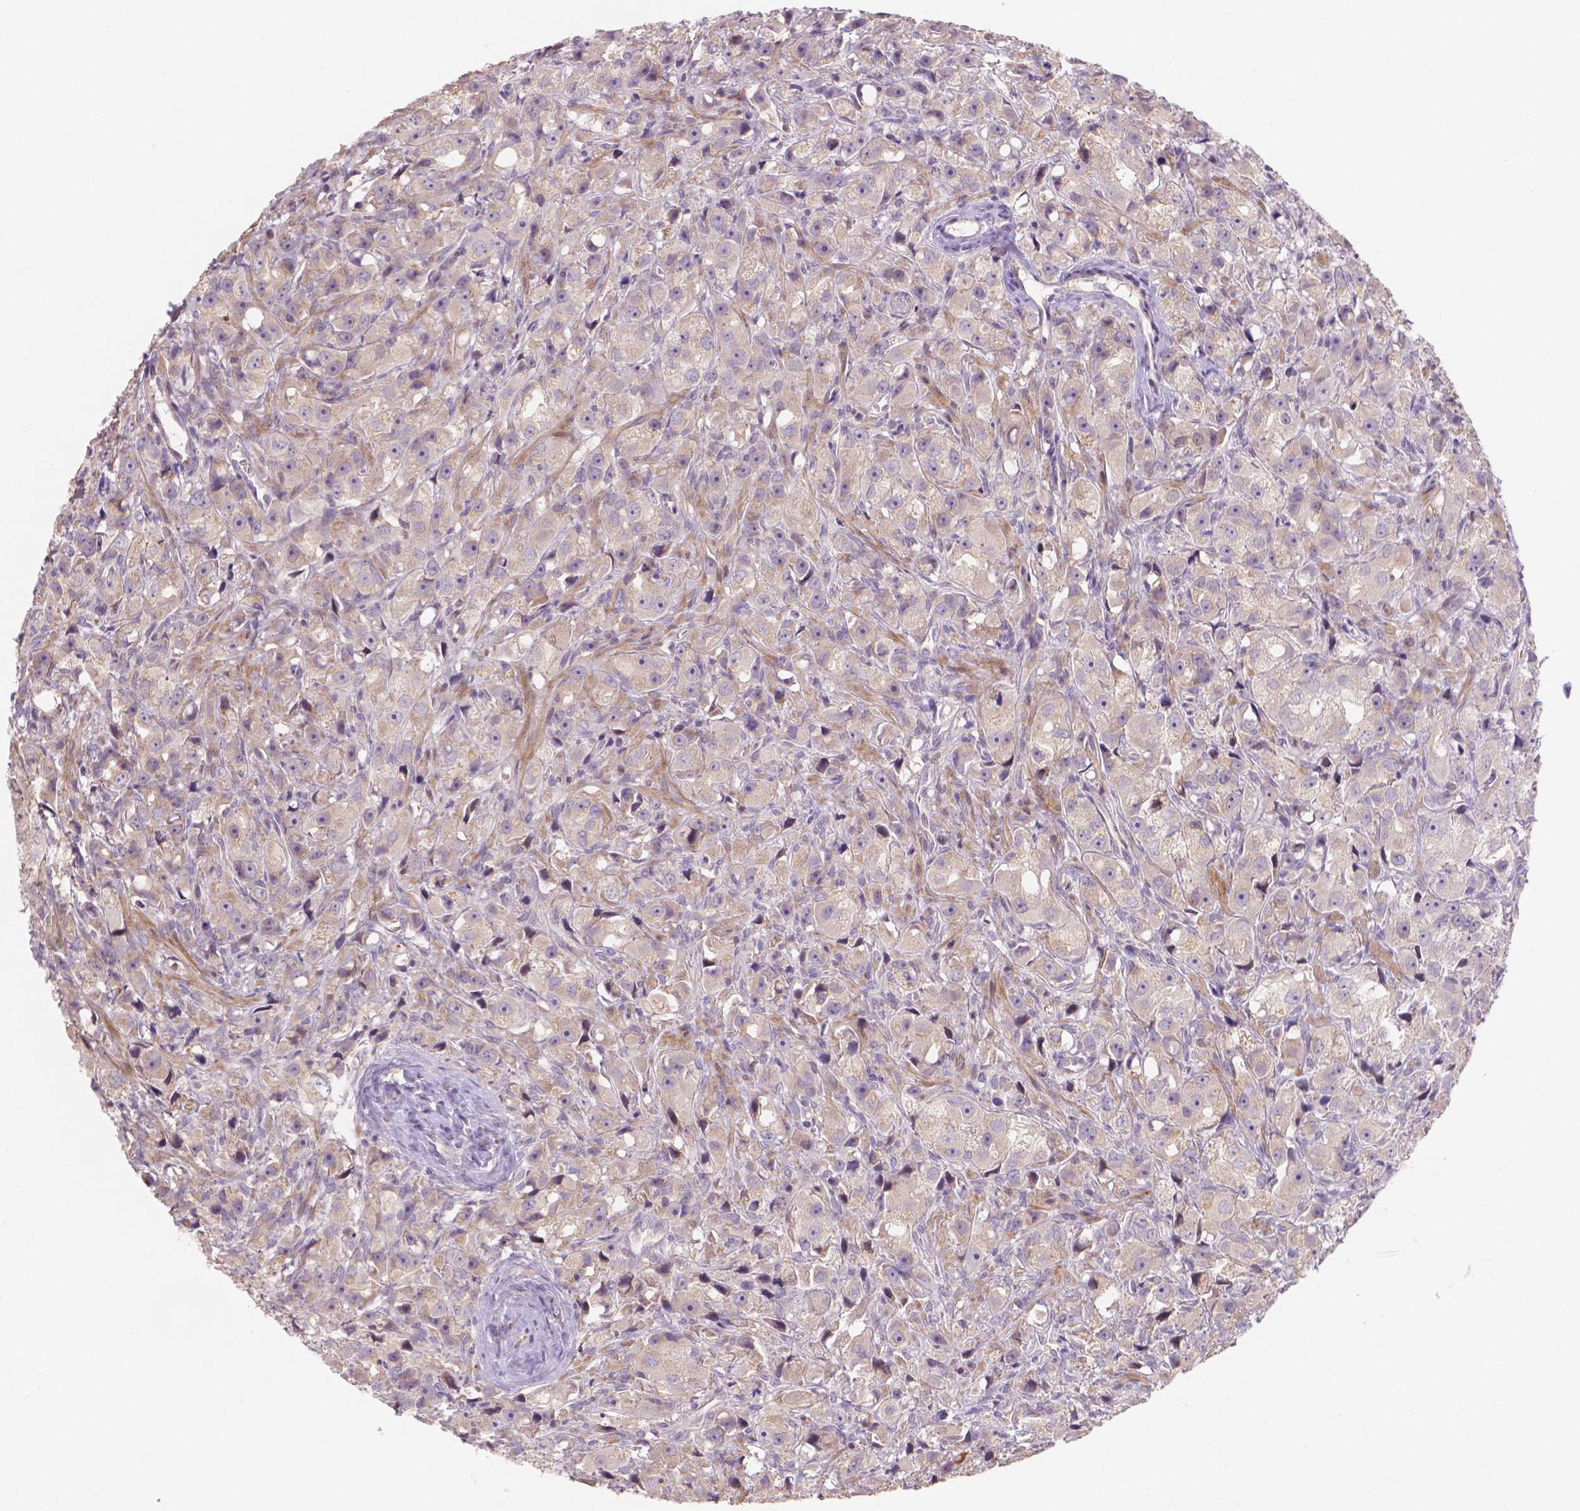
{"staining": {"intensity": "weak", "quantity": "25%-75%", "location": "cytoplasmic/membranous"}, "tissue": "prostate cancer", "cell_type": "Tumor cells", "image_type": "cancer", "snomed": [{"axis": "morphology", "description": "Adenocarcinoma, High grade"}, {"axis": "topography", "description": "Prostate"}], "caption": "An immunohistochemistry (IHC) image of tumor tissue is shown. Protein staining in brown highlights weak cytoplasmic/membranous positivity in prostate cancer (high-grade adenocarcinoma) within tumor cells. Using DAB (brown) and hematoxylin (blue) stains, captured at high magnification using brightfield microscopy.", "gene": "PRDM13", "patient": {"sex": "male", "age": 75}}